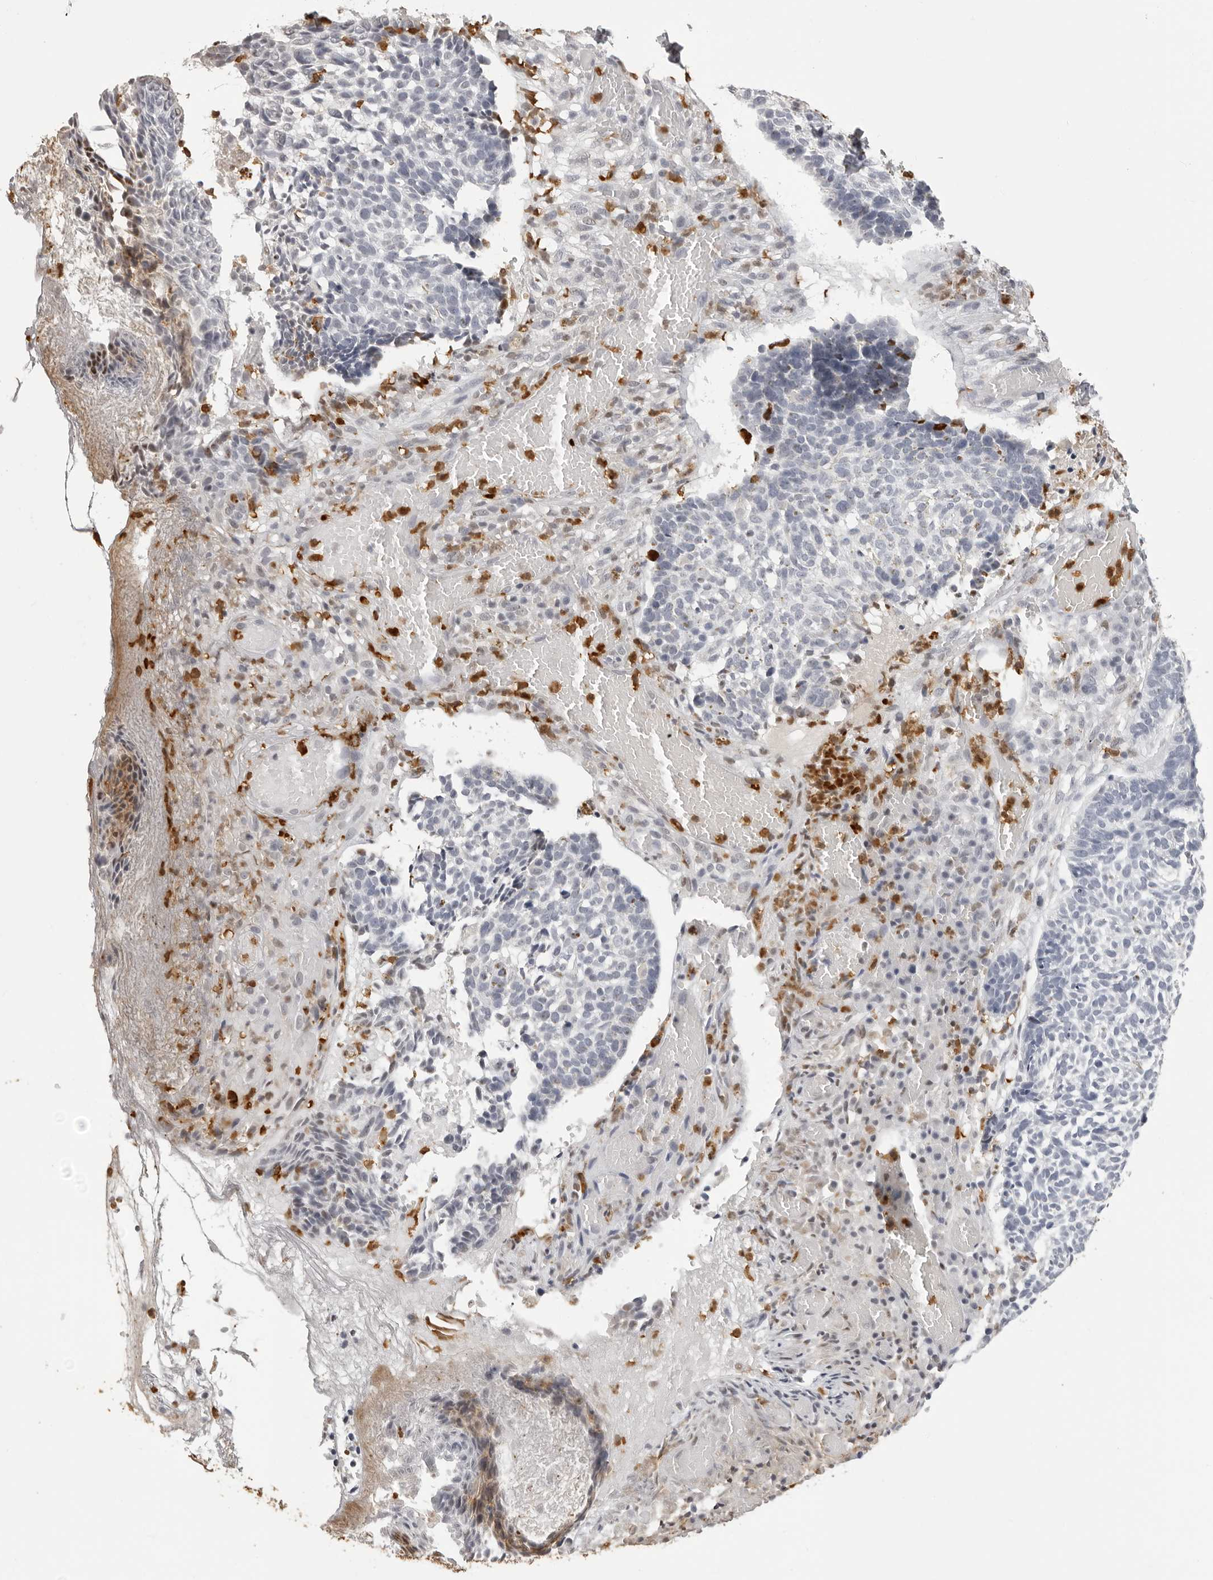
{"staining": {"intensity": "negative", "quantity": "none", "location": "none"}, "tissue": "skin cancer", "cell_type": "Tumor cells", "image_type": "cancer", "snomed": [{"axis": "morphology", "description": "Basal cell carcinoma"}, {"axis": "topography", "description": "Skin"}], "caption": "IHC of skin basal cell carcinoma exhibits no expression in tumor cells. (Immunohistochemistry, brightfield microscopy, high magnification).", "gene": "IL31", "patient": {"sex": "male", "age": 85}}